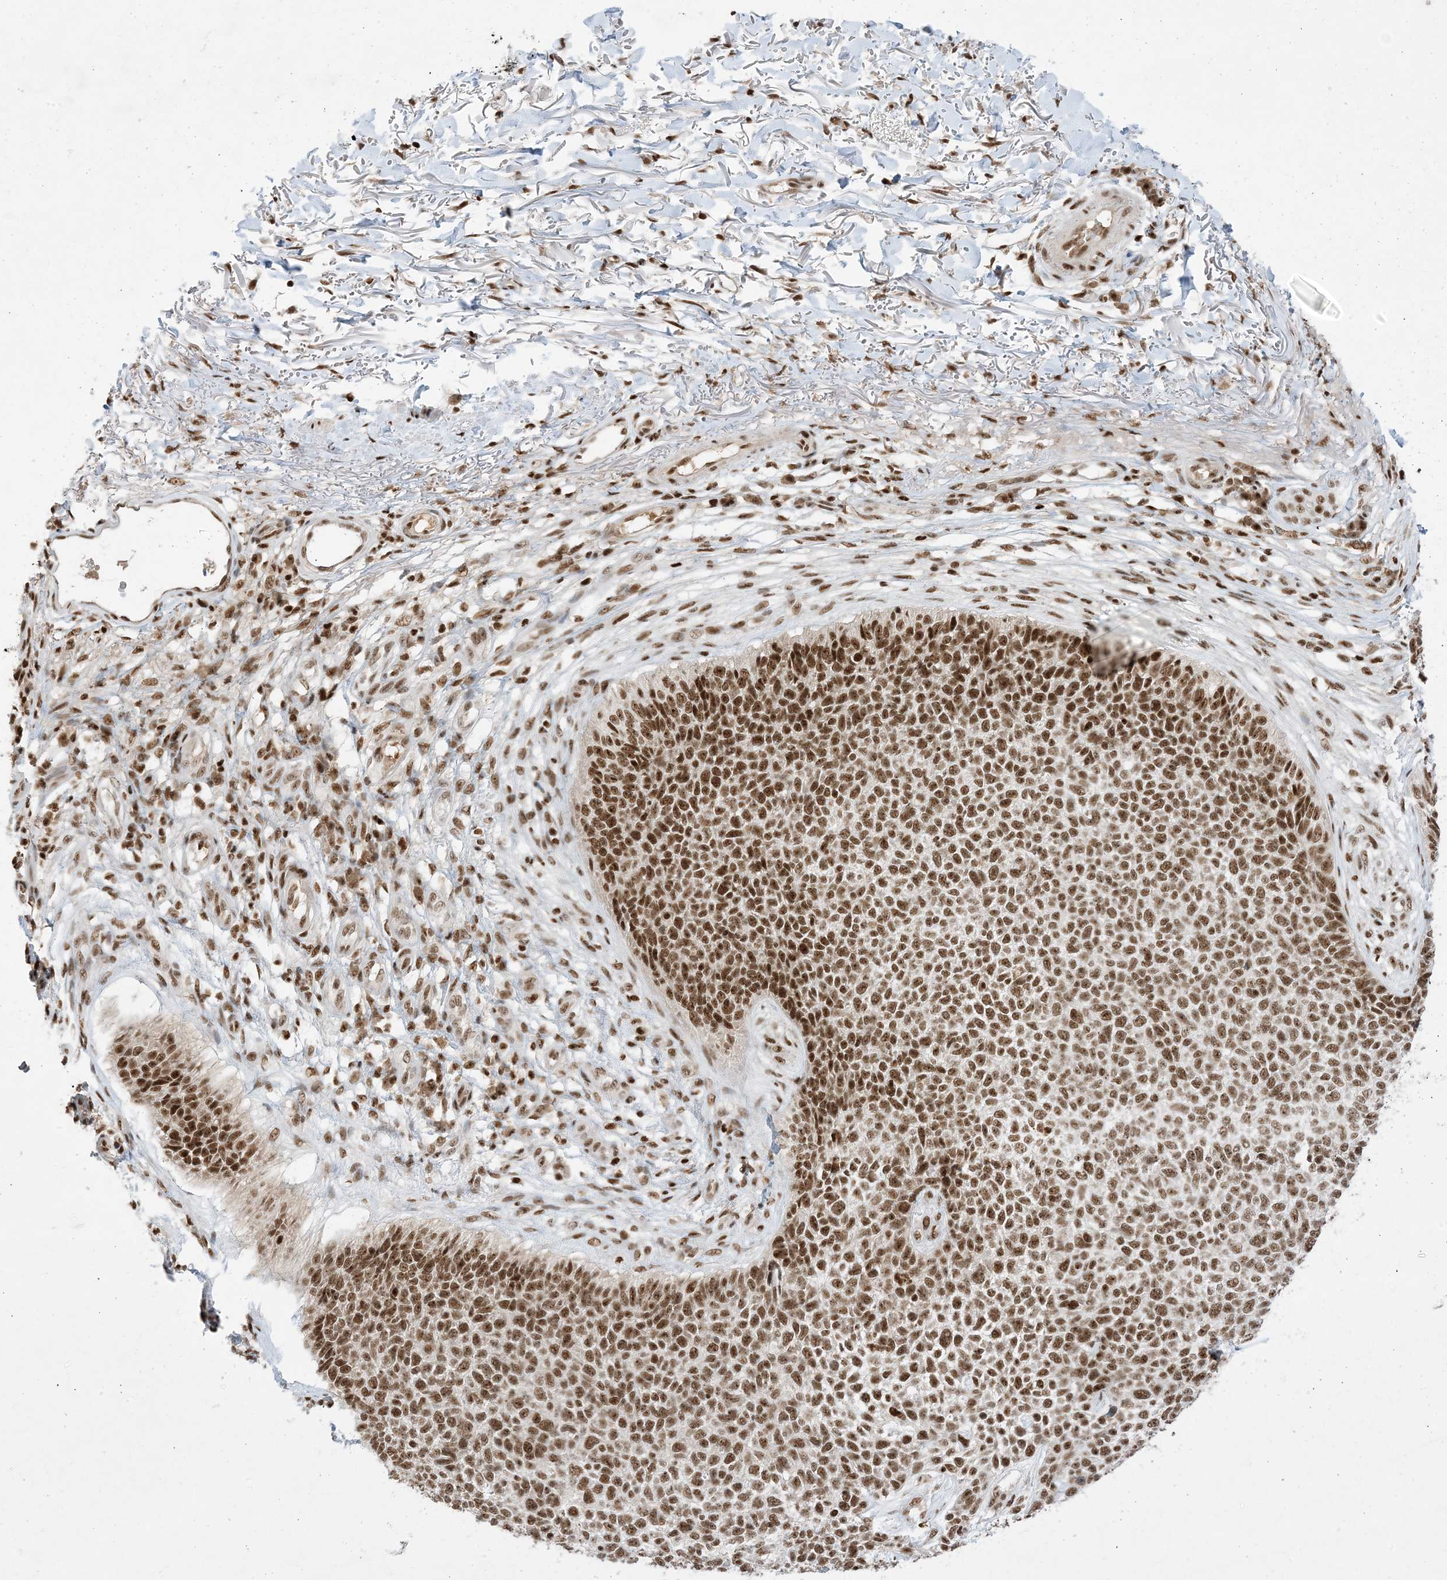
{"staining": {"intensity": "moderate", "quantity": ">75%", "location": "nuclear"}, "tissue": "skin cancer", "cell_type": "Tumor cells", "image_type": "cancer", "snomed": [{"axis": "morphology", "description": "Basal cell carcinoma"}, {"axis": "topography", "description": "Skin"}], "caption": "Immunohistochemistry photomicrograph of neoplastic tissue: skin cancer stained using immunohistochemistry (IHC) demonstrates medium levels of moderate protein expression localized specifically in the nuclear of tumor cells, appearing as a nuclear brown color.", "gene": "PPIL2", "patient": {"sex": "female", "age": 84}}